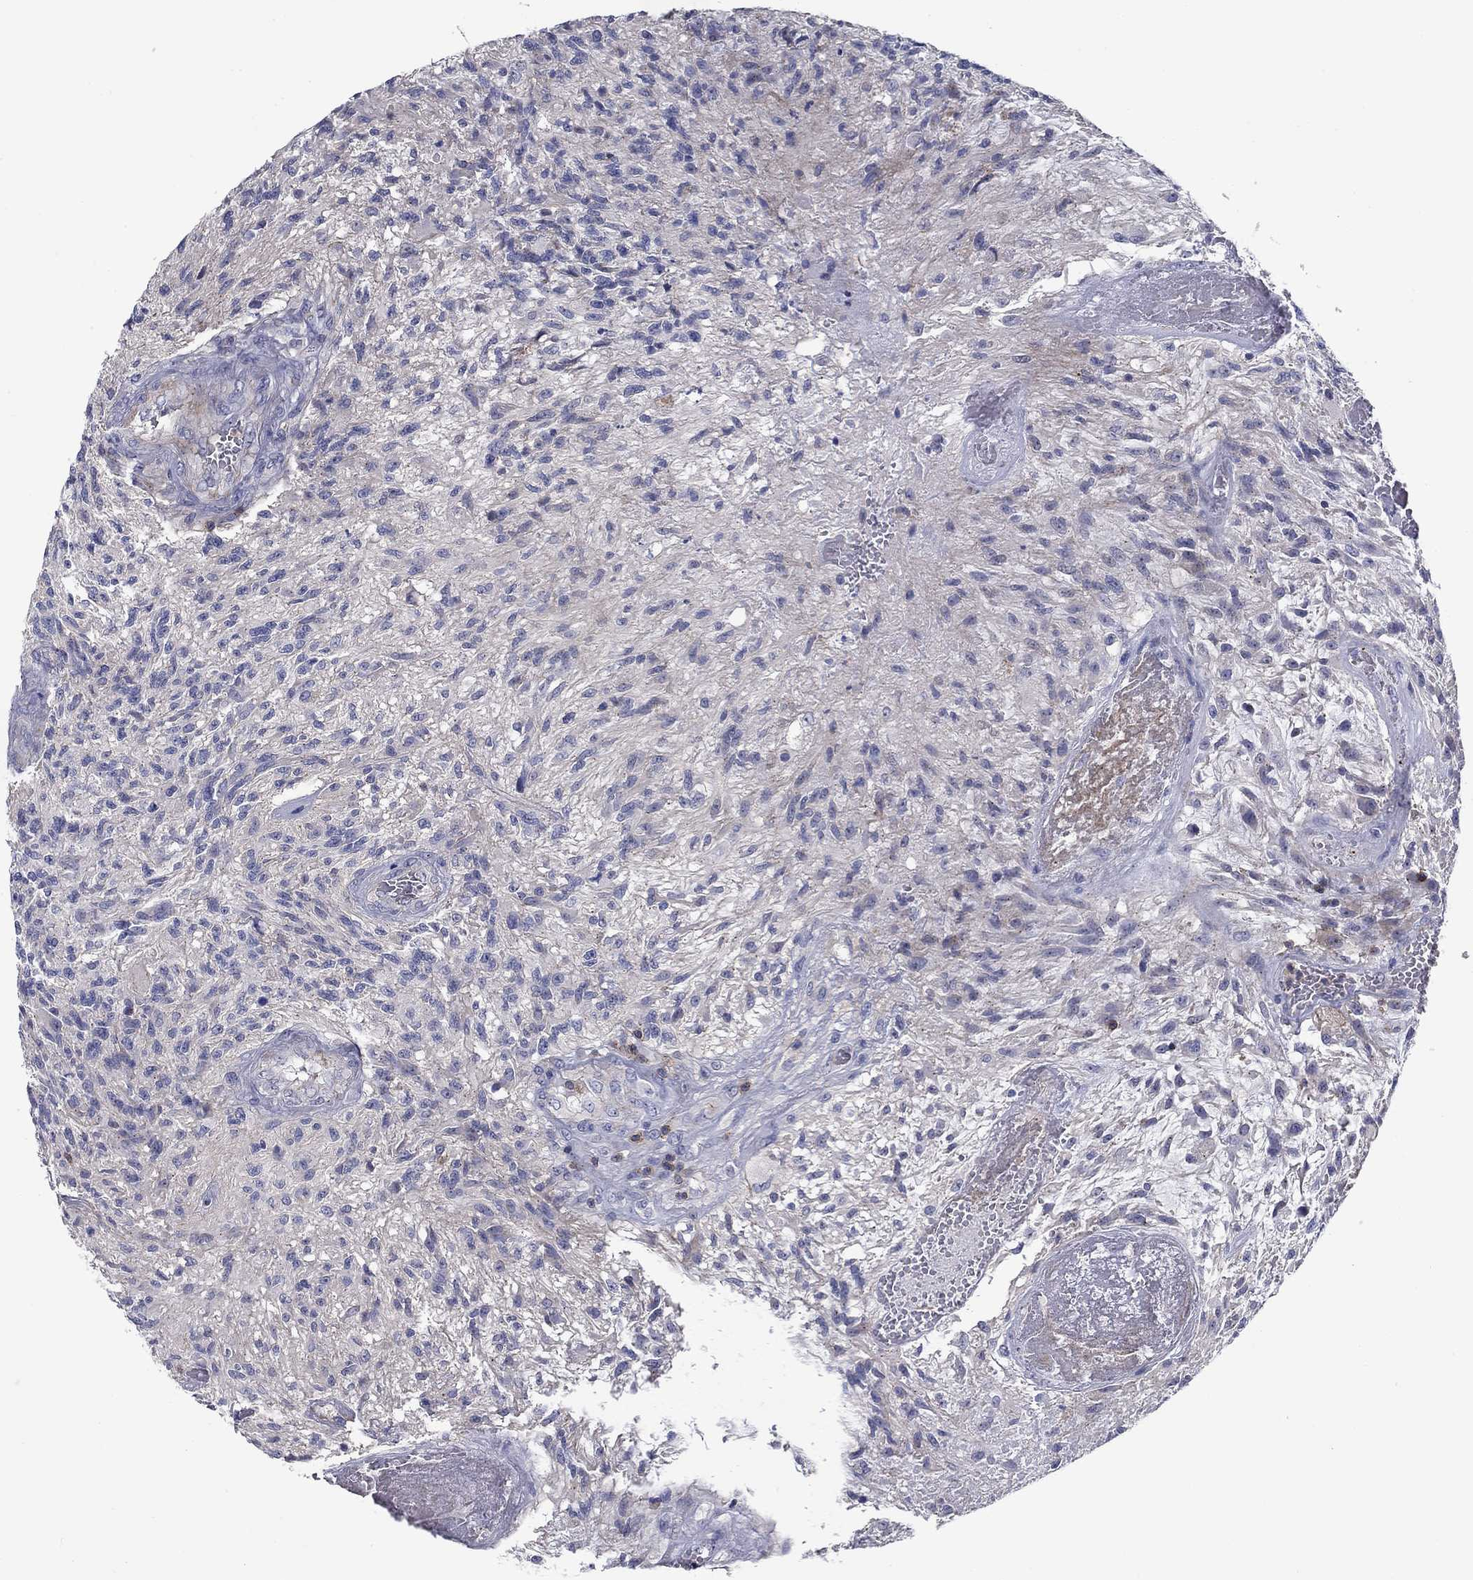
{"staining": {"intensity": "negative", "quantity": "none", "location": "none"}, "tissue": "glioma", "cell_type": "Tumor cells", "image_type": "cancer", "snomed": [{"axis": "morphology", "description": "Glioma, malignant, High grade"}, {"axis": "topography", "description": "Brain"}], "caption": "A high-resolution photomicrograph shows immunohistochemistry (IHC) staining of glioma, which shows no significant expression in tumor cells. (DAB immunohistochemistry (IHC) with hematoxylin counter stain).", "gene": "SIT1", "patient": {"sex": "male", "age": 56}}